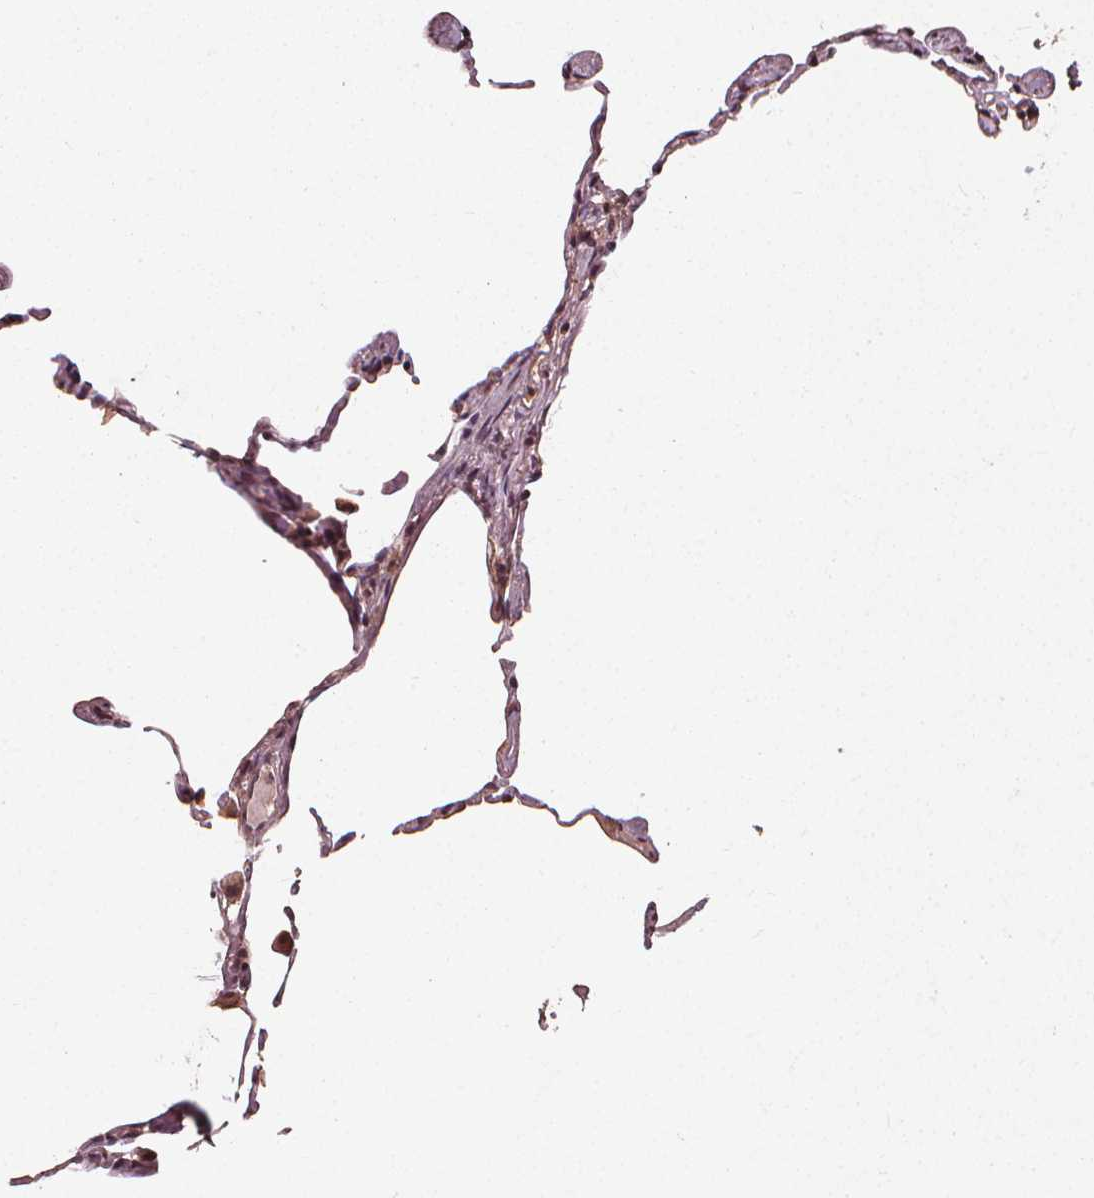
{"staining": {"intensity": "weak", "quantity": "<25%", "location": "cytoplasmic/membranous"}, "tissue": "lung", "cell_type": "Alveolar cells", "image_type": "normal", "snomed": [{"axis": "morphology", "description": "Normal tissue, NOS"}, {"axis": "topography", "description": "Lung"}], "caption": "An immunohistochemistry photomicrograph of unremarkable lung is shown. There is no staining in alveolar cells of lung. (DAB immunohistochemistry visualized using brightfield microscopy, high magnification).", "gene": "ABCA1", "patient": {"sex": "female", "age": 57}}